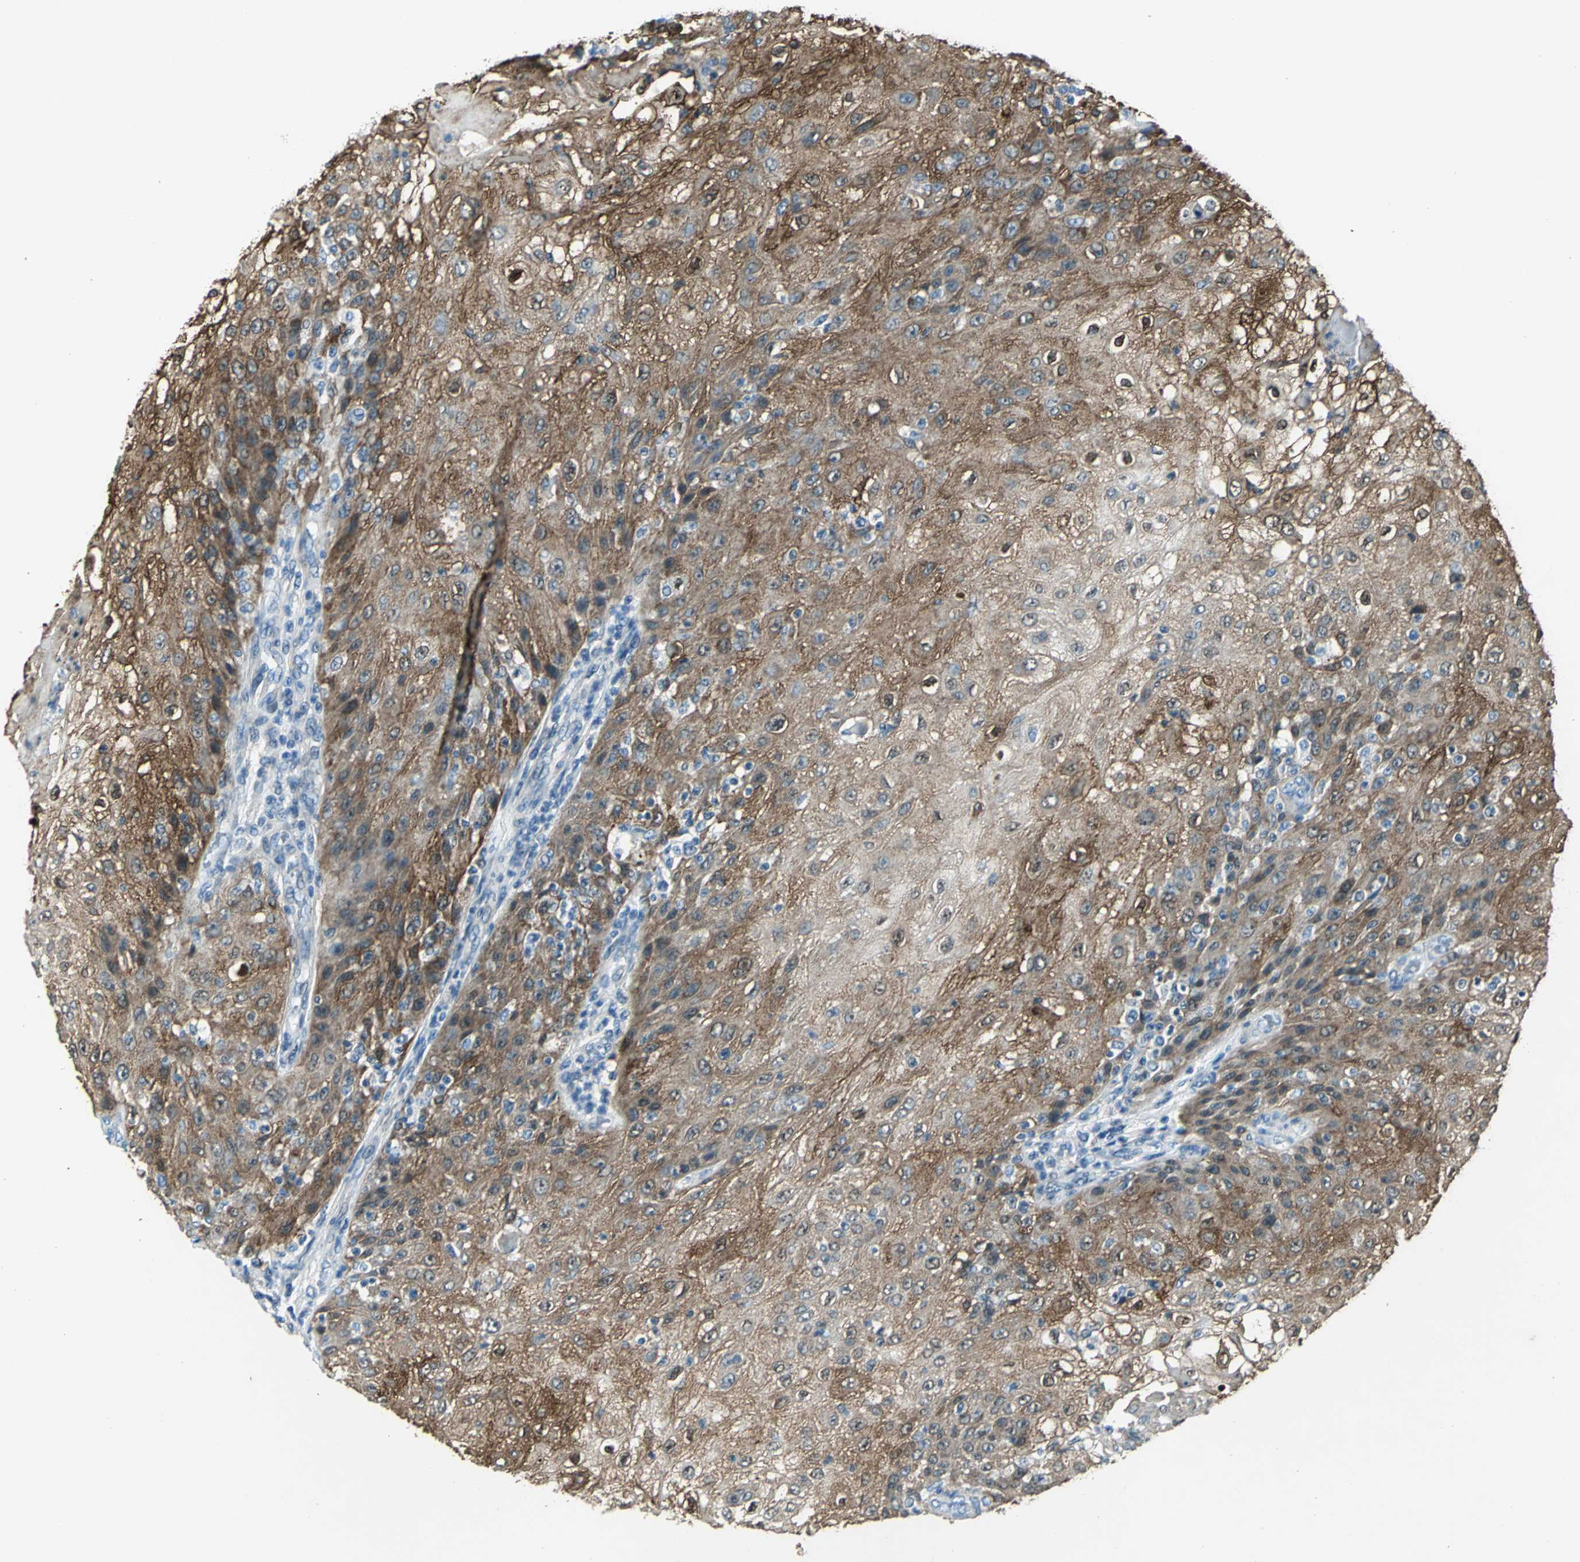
{"staining": {"intensity": "moderate", "quantity": ">75%", "location": "cytoplasmic/membranous"}, "tissue": "skin cancer", "cell_type": "Tumor cells", "image_type": "cancer", "snomed": [{"axis": "morphology", "description": "Normal tissue, NOS"}, {"axis": "morphology", "description": "Squamous cell carcinoma, NOS"}, {"axis": "topography", "description": "Skin"}], "caption": "DAB (3,3'-diaminobenzidine) immunohistochemical staining of skin cancer reveals moderate cytoplasmic/membranous protein expression in about >75% of tumor cells. Immunohistochemistry stains the protein of interest in brown and the nuclei are stained blue.", "gene": "HSPB1", "patient": {"sex": "female", "age": 83}}